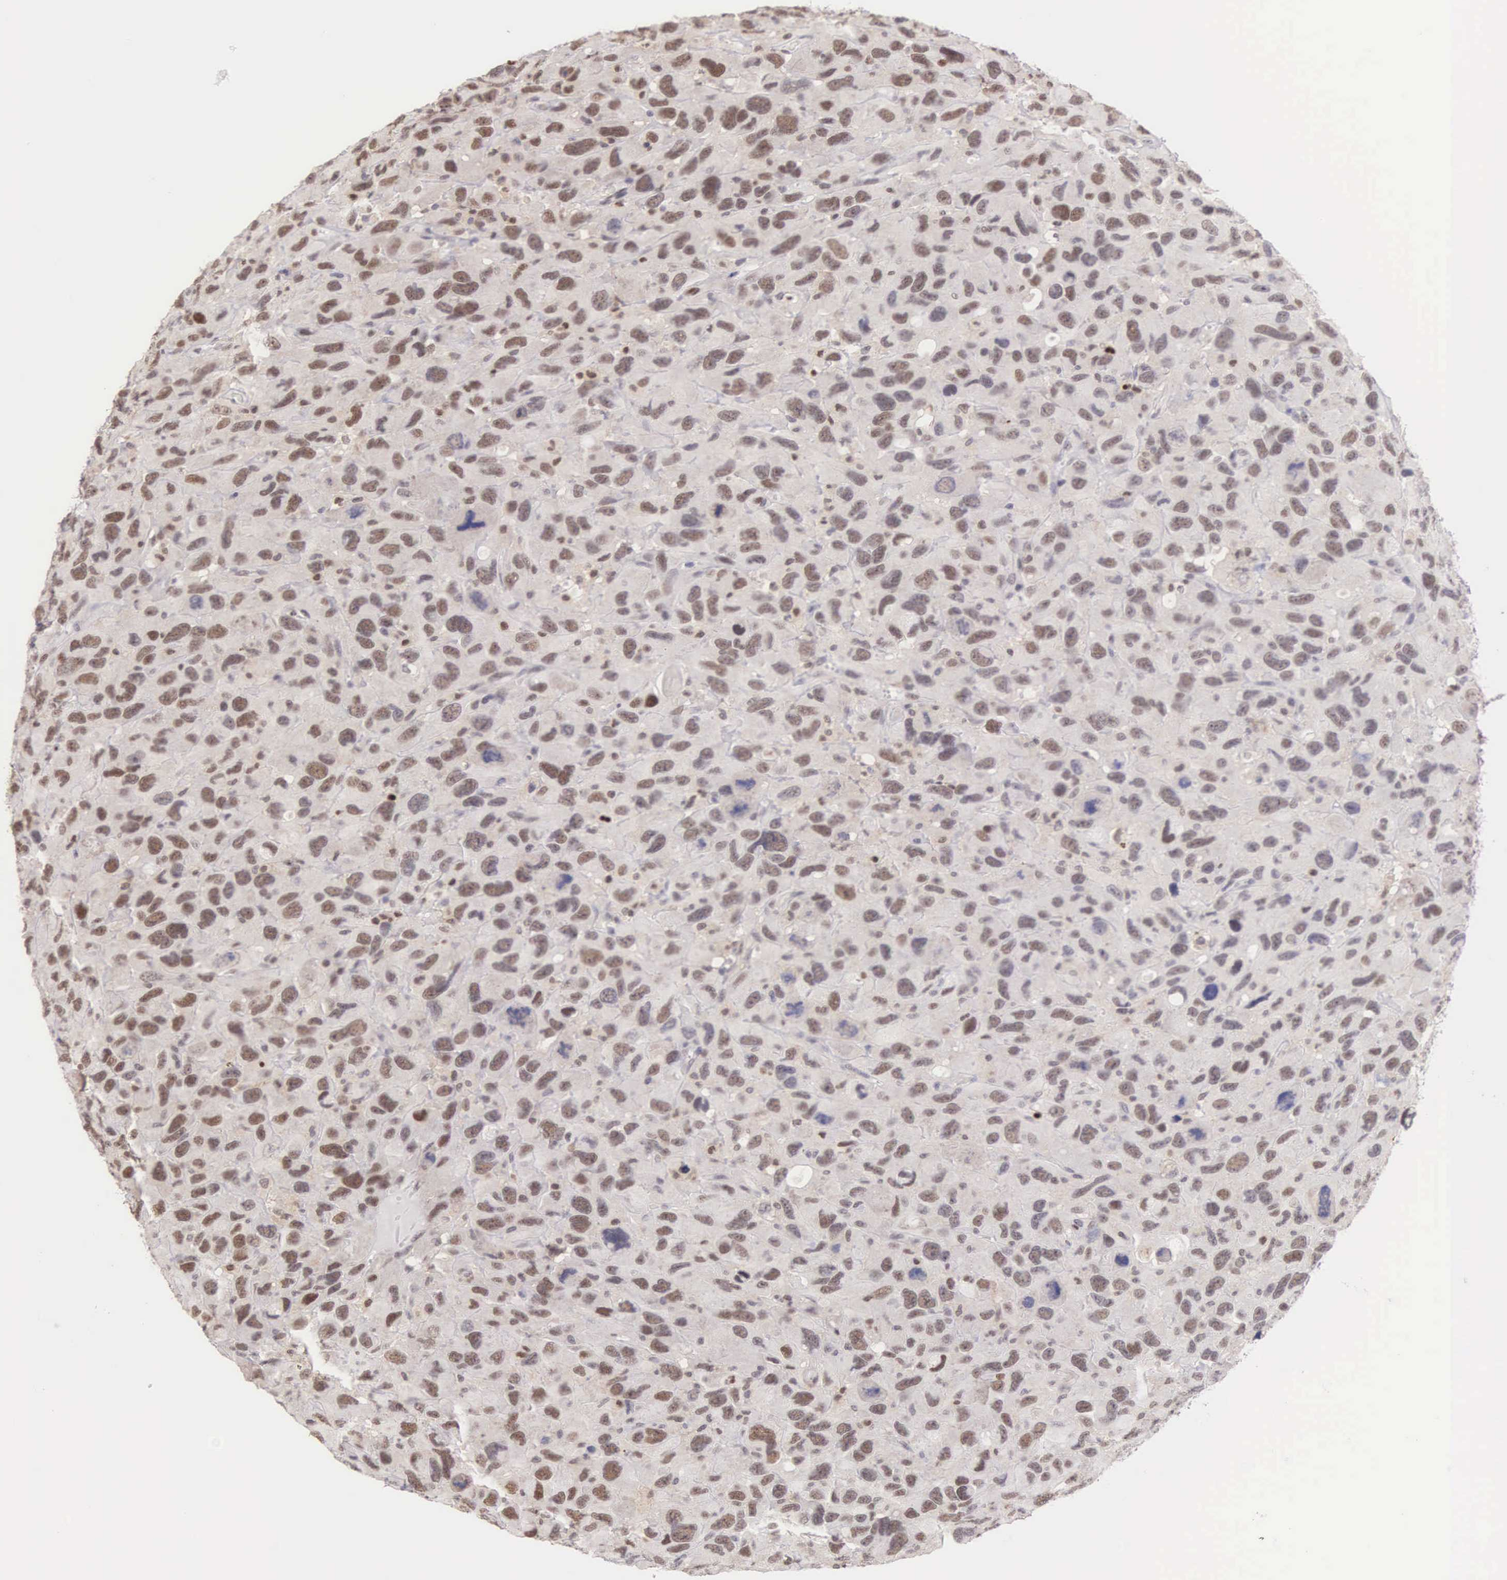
{"staining": {"intensity": "weak", "quantity": "25%-75%", "location": "nuclear"}, "tissue": "renal cancer", "cell_type": "Tumor cells", "image_type": "cancer", "snomed": [{"axis": "morphology", "description": "Adenocarcinoma, NOS"}, {"axis": "topography", "description": "Kidney"}], "caption": "Renal adenocarcinoma was stained to show a protein in brown. There is low levels of weak nuclear expression in about 25%-75% of tumor cells.", "gene": "GRK3", "patient": {"sex": "male", "age": 79}}